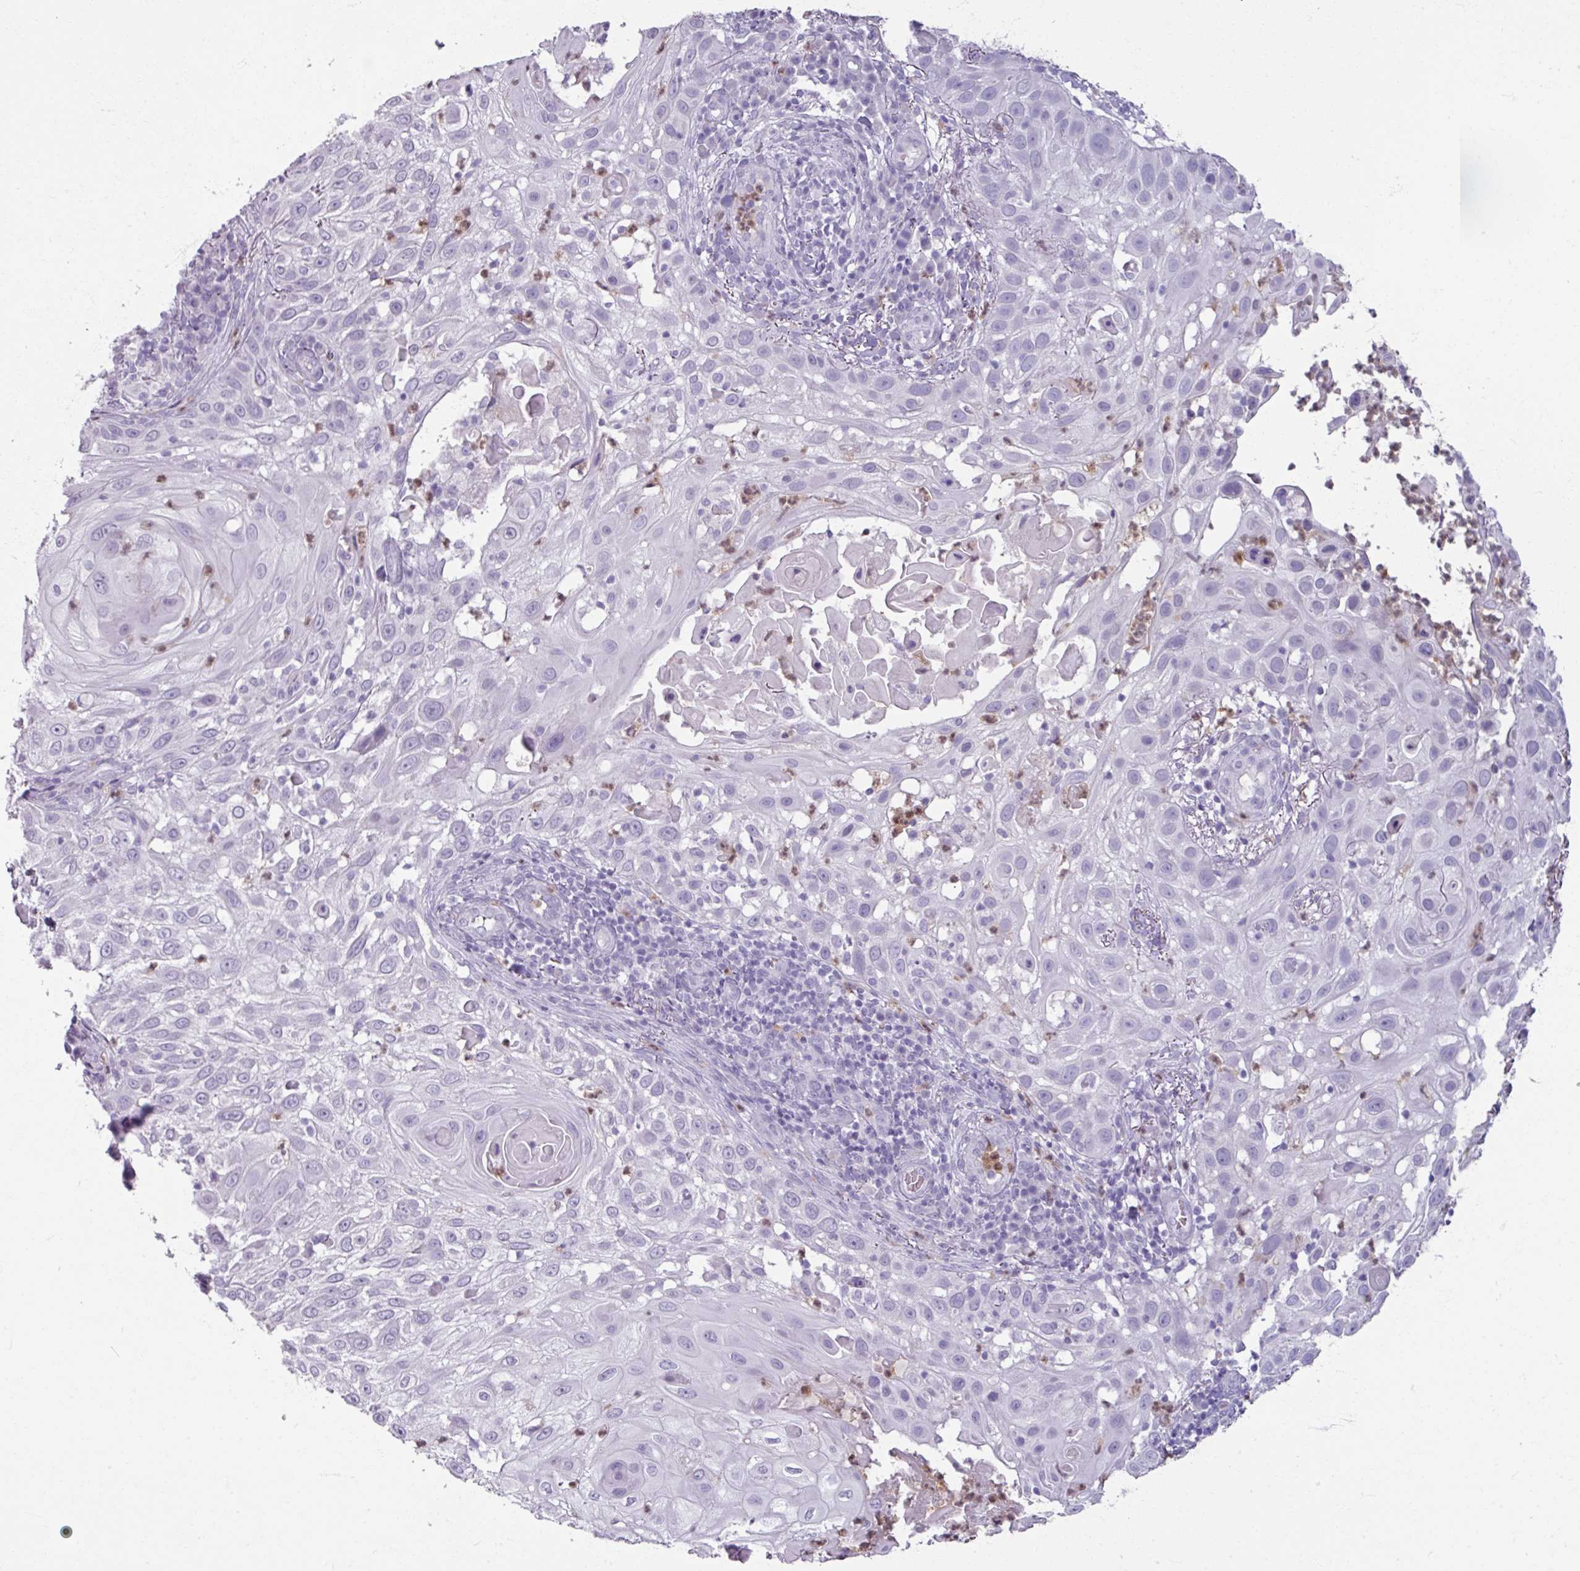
{"staining": {"intensity": "negative", "quantity": "none", "location": "none"}, "tissue": "skin cancer", "cell_type": "Tumor cells", "image_type": "cancer", "snomed": [{"axis": "morphology", "description": "Squamous cell carcinoma, NOS"}, {"axis": "topography", "description": "Skin"}], "caption": "Protein analysis of skin cancer displays no significant positivity in tumor cells.", "gene": "ARG1", "patient": {"sex": "female", "age": 44}}